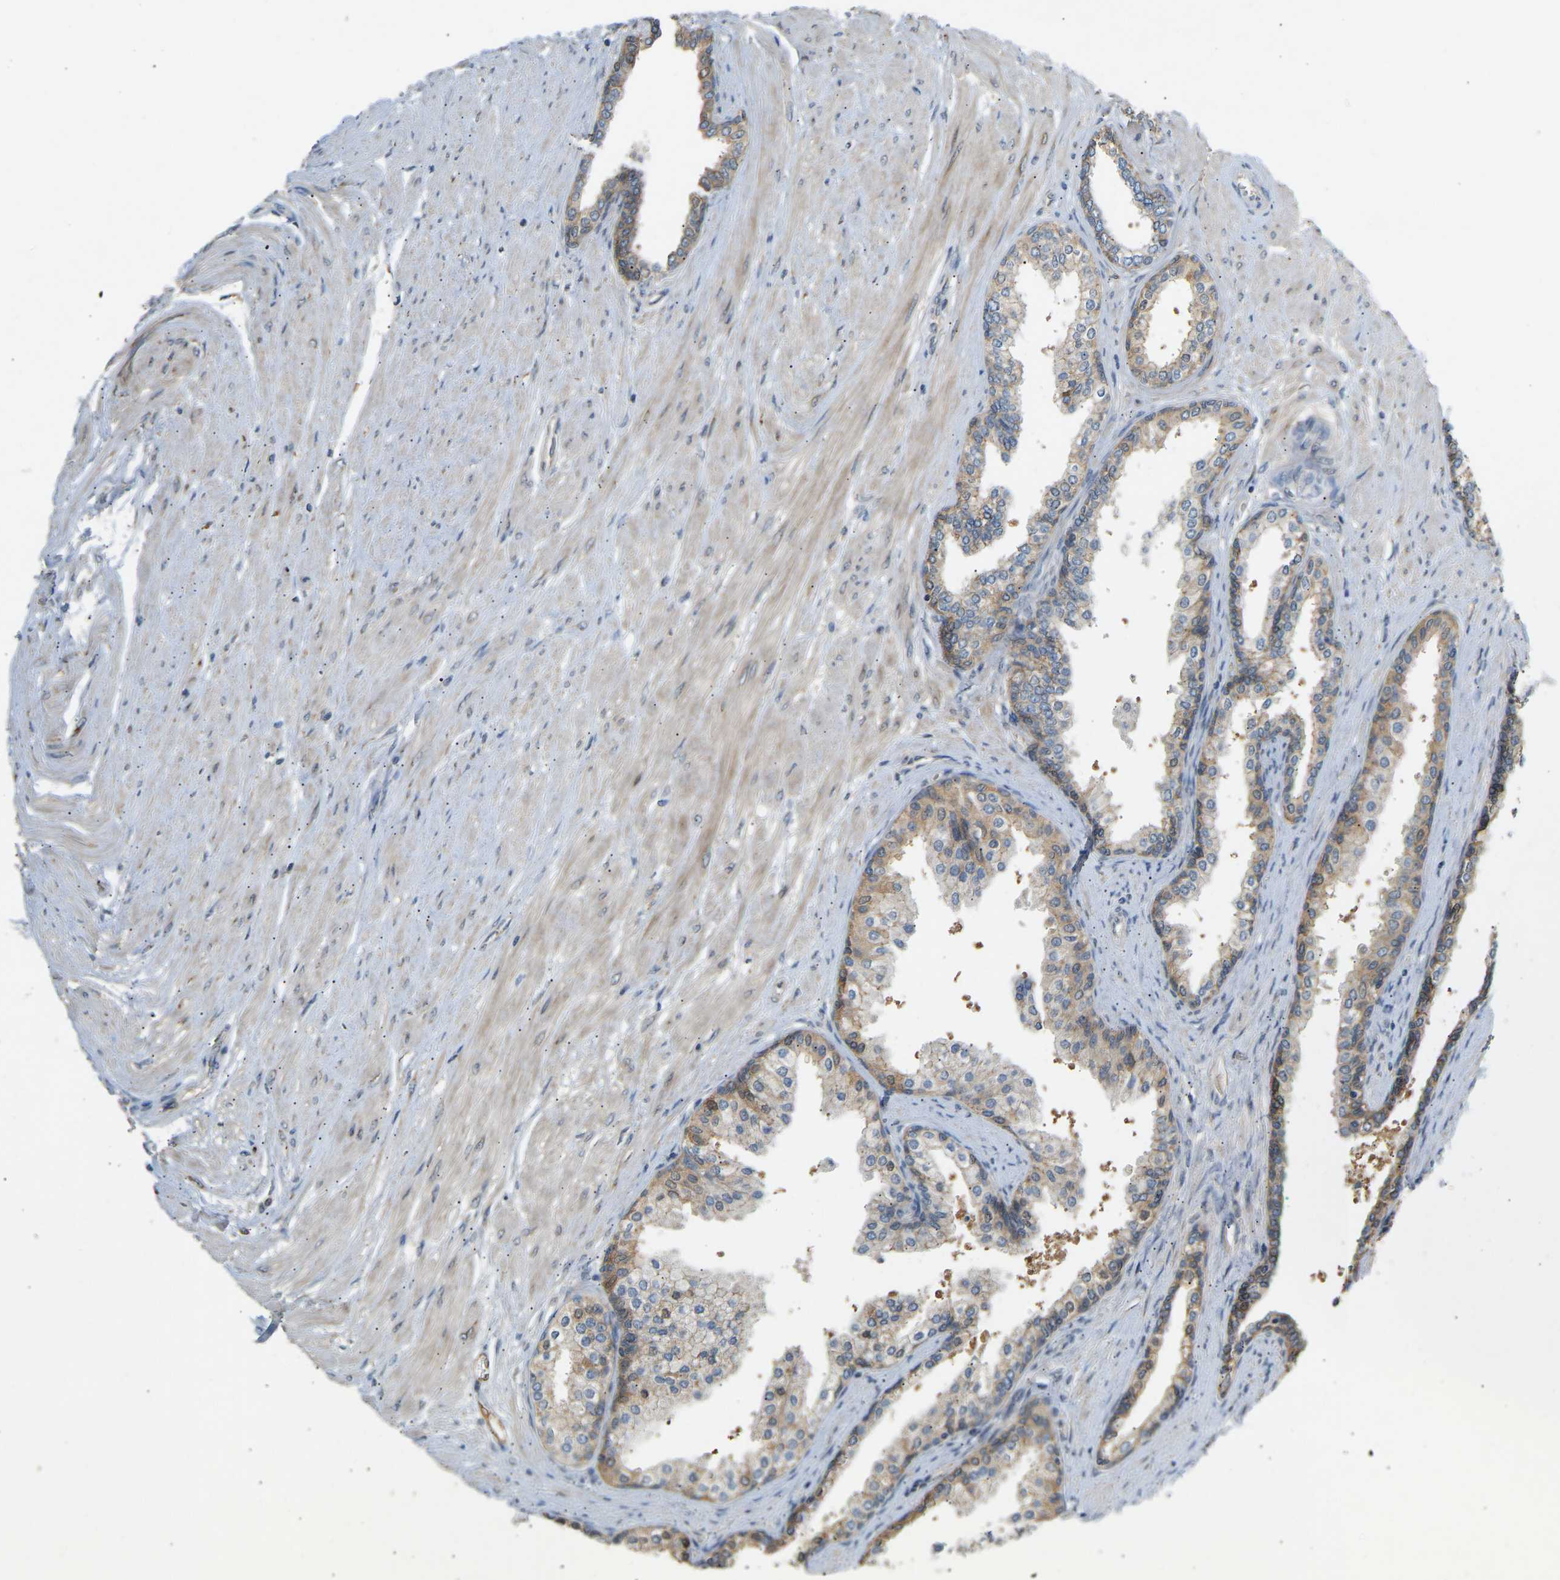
{"staining": {"intensity": "weak", "quantity": ">75%", "location": "cytoplasmic/membranous"}, "tissue": "prostate cancer", "cell_type": "Tumor cells", "image_type": "cancer", "snomed": [{"axis": "morphology", "description": "Adenocarcinoma, Low grade"}, {"axis": "topography", "description": "Prostate"}], "caption": "Immunohistochemical staining of human prostate cancer (low-grade adenocarcinoma) displays low levels of weak cytoplasmic/membranous expression in about >75% of tumor cells.", "gene": "PTCD1", "patient": {"sex": "male", "age": 57}}